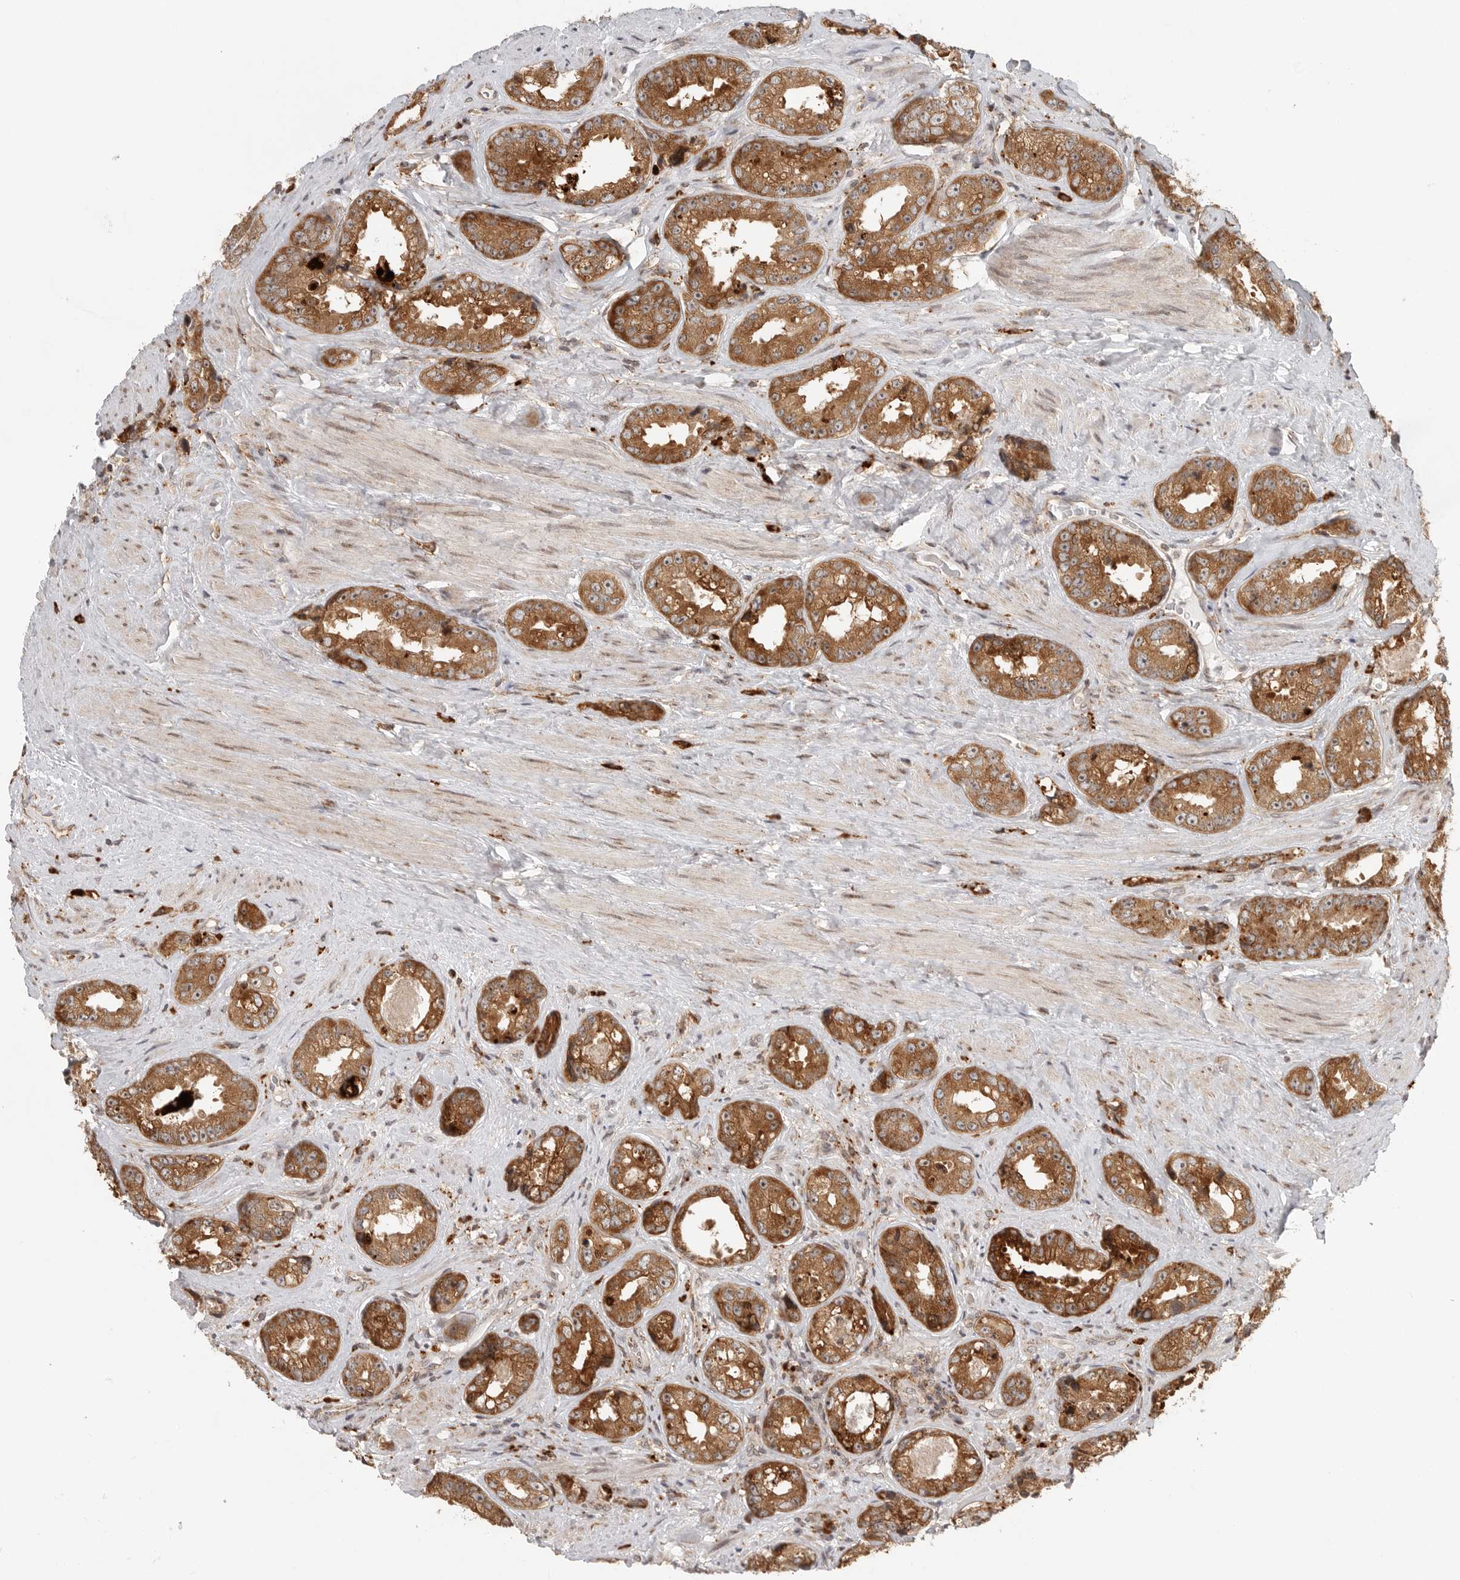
{"staining": {"intensity": "strong", "quantity": ">75%", "location": "cytoplasmic/membranous"}, "tissue": "prostate cancer", "cell_type": "Tumor cells", "image_type": "cancer", "snomed": [{"axis": "morphology", "description": "Adenocarcinoma, High grade"}, {"axis": "topography", "description": "Prostate"}], "caption": "Protein expression analysis of human prostate adenocarcinoma (high-grade) reveals strong cytoplasmic/membranous expression in approximately >75% of tumor cells.", "gene": "IDUA", "patient": {"sex": "male", "age": 61}}